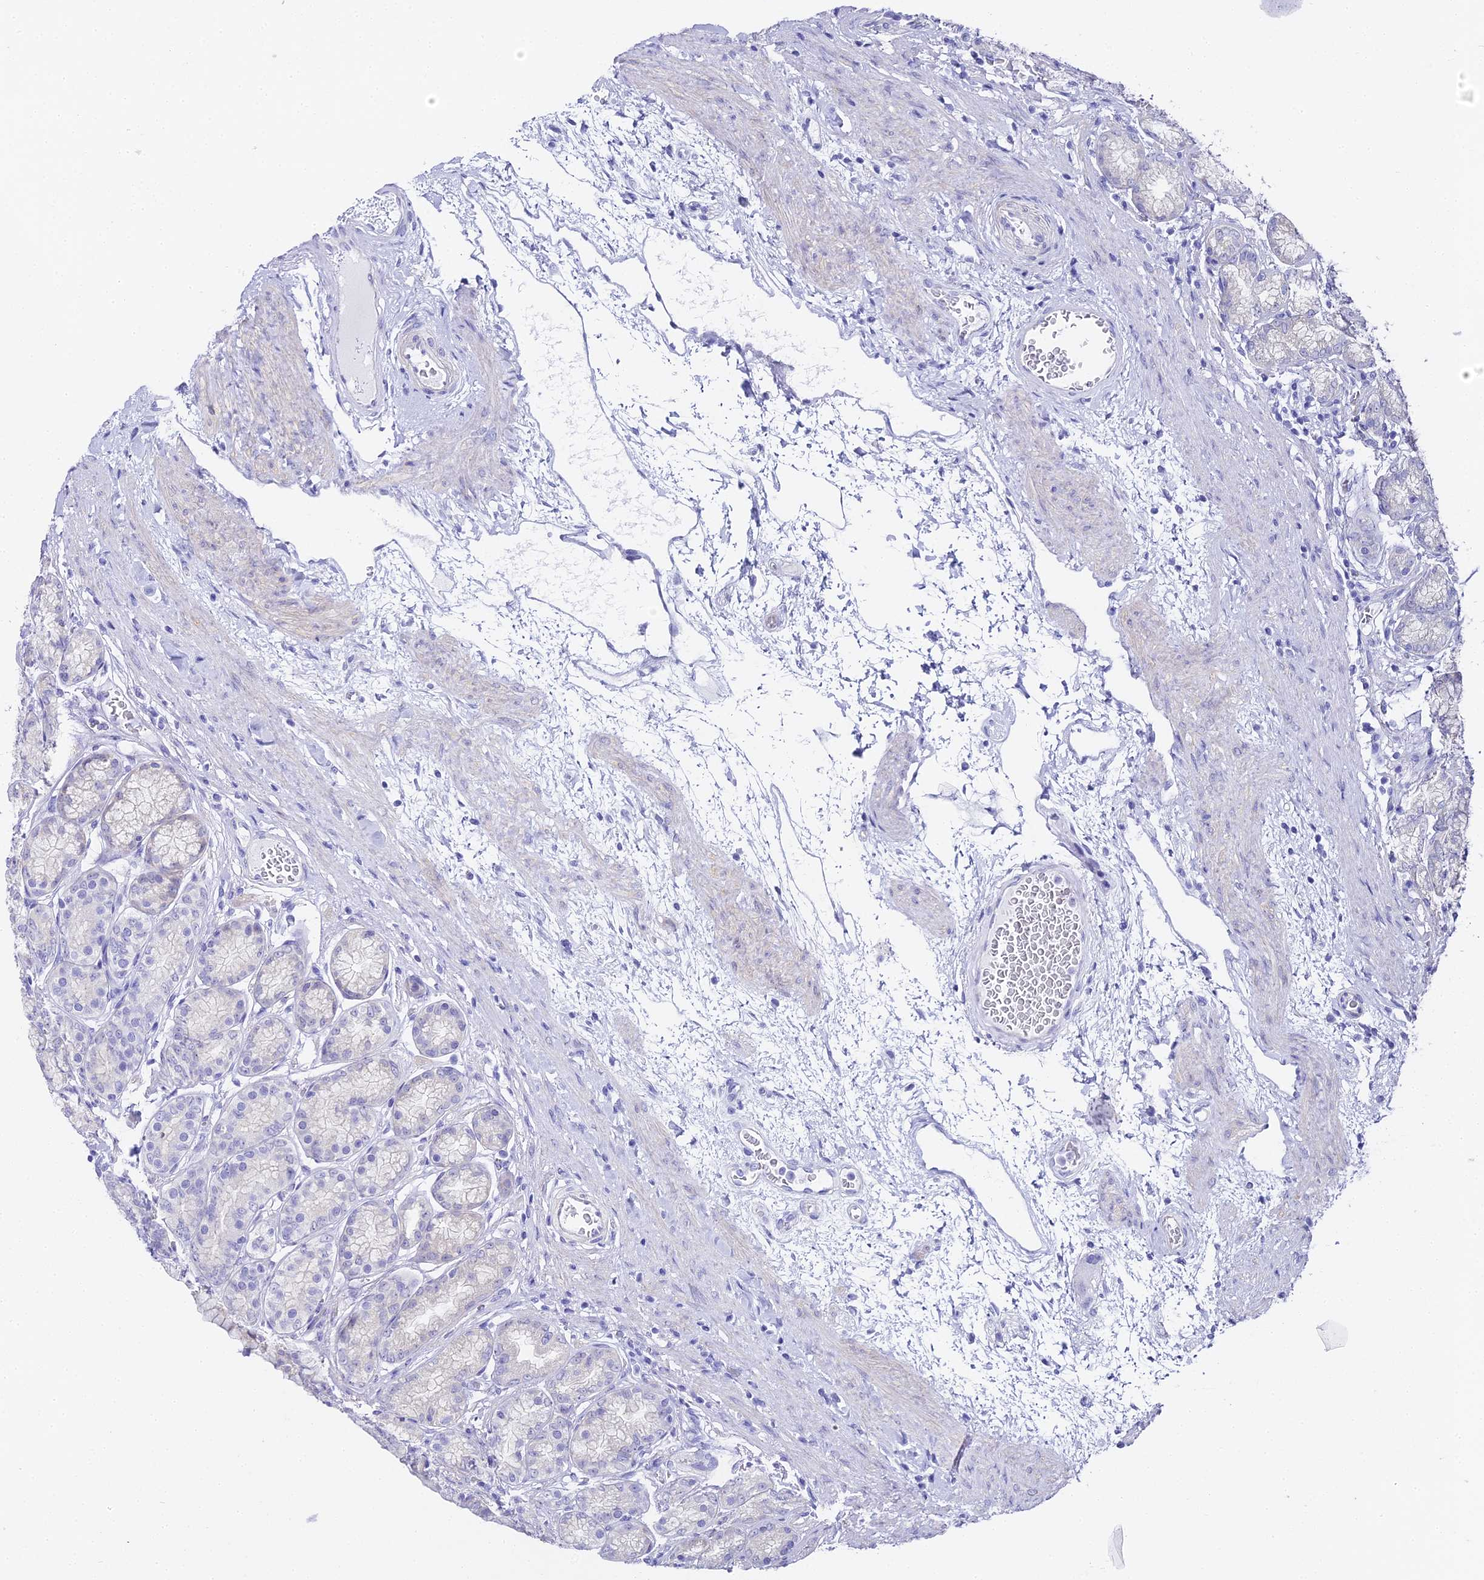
{"staining": {"intensity": "negative", "quantity": "none", "location": "none"}, "tissue": "stomach", "cell_type": "Glandular cells", "image_type": "normal", "snomed": [{"axis": "morphology", "description": "Normal tissue, NOS"}, {"axis": "morphology", "description": "Adenocarcinoma, NOS"}, {"axis": "morphology", "description": "Adenocarcinoma, High grade"}, {"axis": "topography", "description": "Stomach, upper"}, {"axis": "topography", "description": "Stomach"}], "caption": "Immunohistochemistry (IHC) image of normal stomach: stomach stained with DAB shows no significant protein positivity in glandular cells.", "gene": "ABHD14A", "patient": {"sex": "female", "age": 65}}